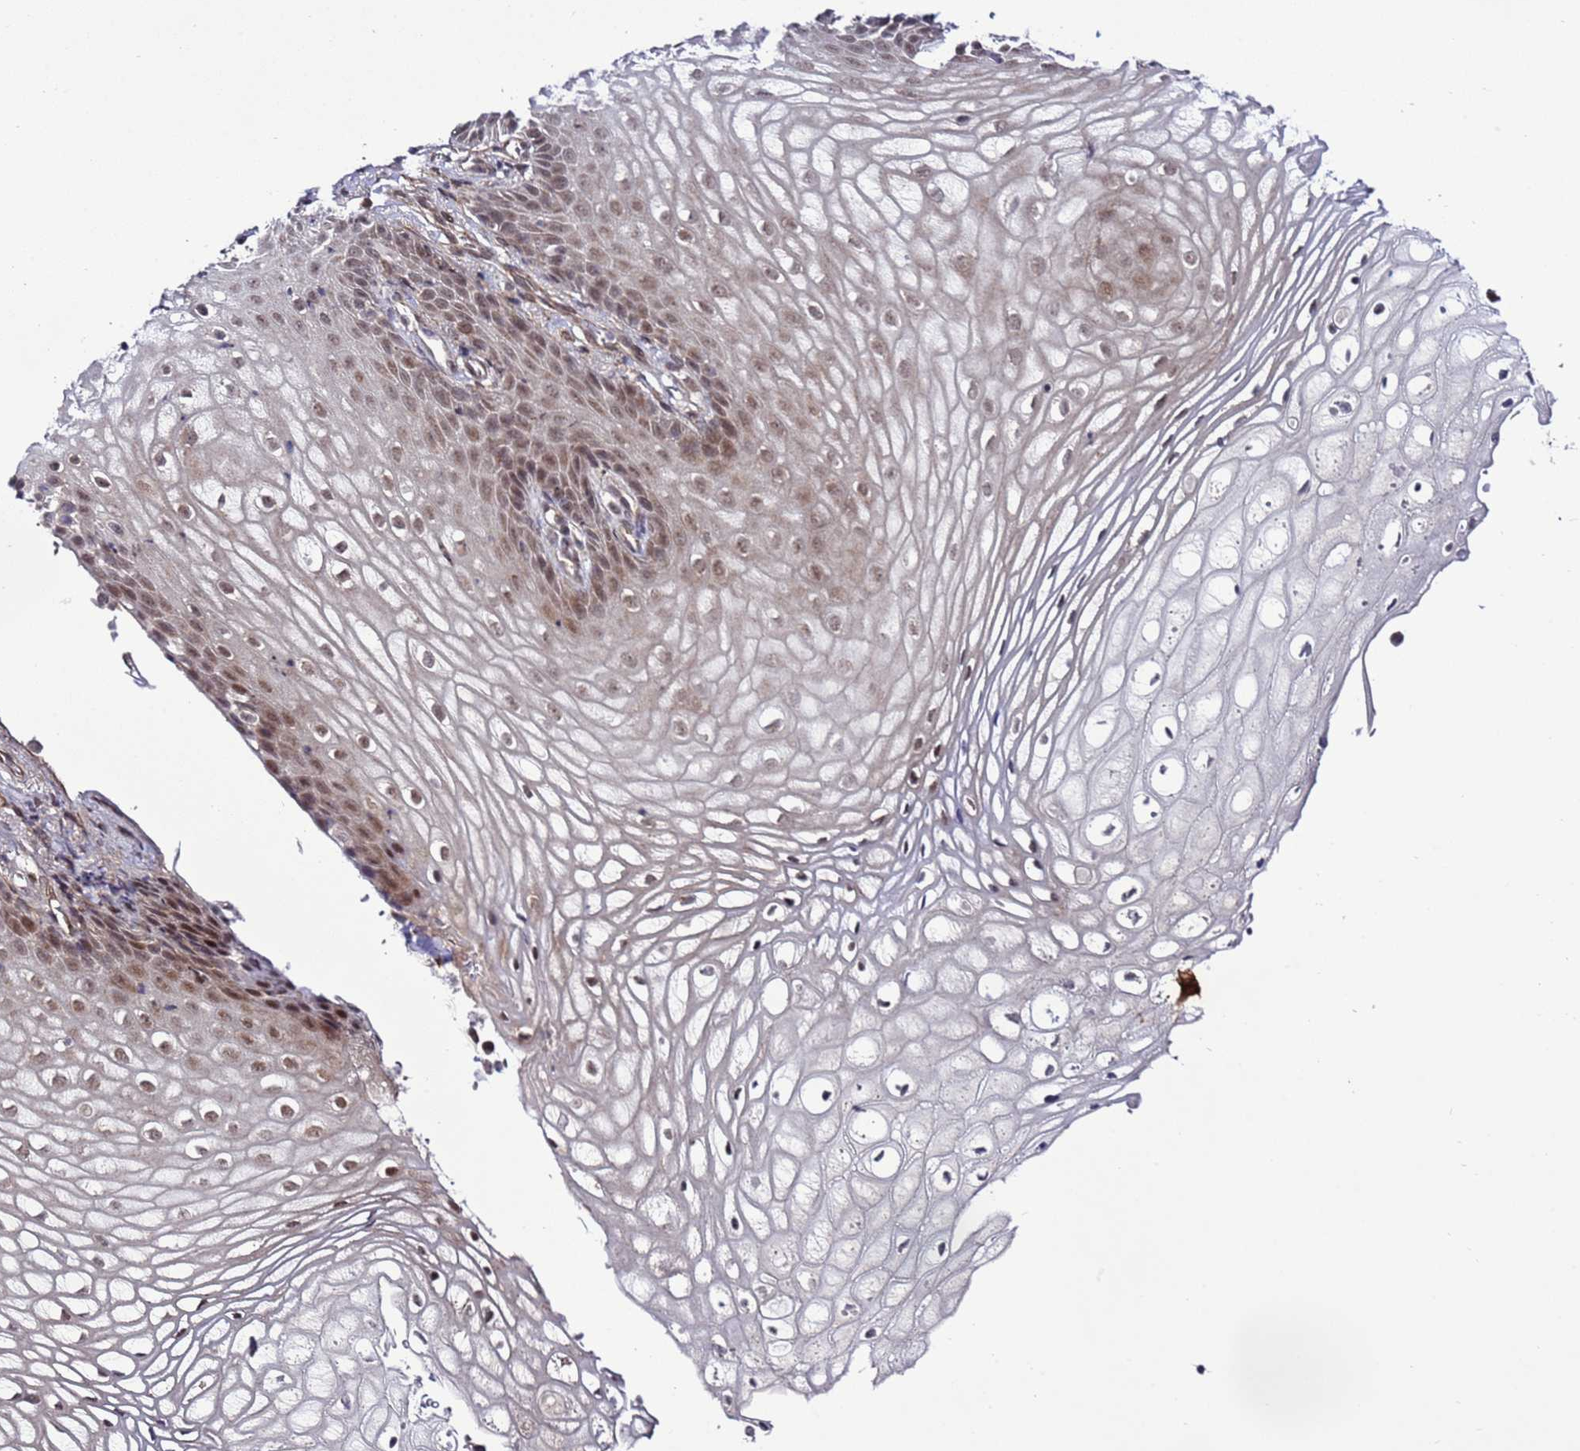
{"staining": {"intensity": "weak", "quantity": ">75%", "location": "nuclear"}, "tissue": "vagina", "cell_type": "Squamous epithelial cells", "image_type": "normal", "snomed": [{"axis": "morphology", "description": "Normal tissue, NOS"}, {"axis": "topography", "description": "Vagina"}], "caption": "A brown stain labels weak nuclear staining of a protein in squamous epithelial cells of unremarkable vagina. Nuclei are stained in blue.", "gene": "POLR2D", "patient": {"sex": "female", "age": 60}}